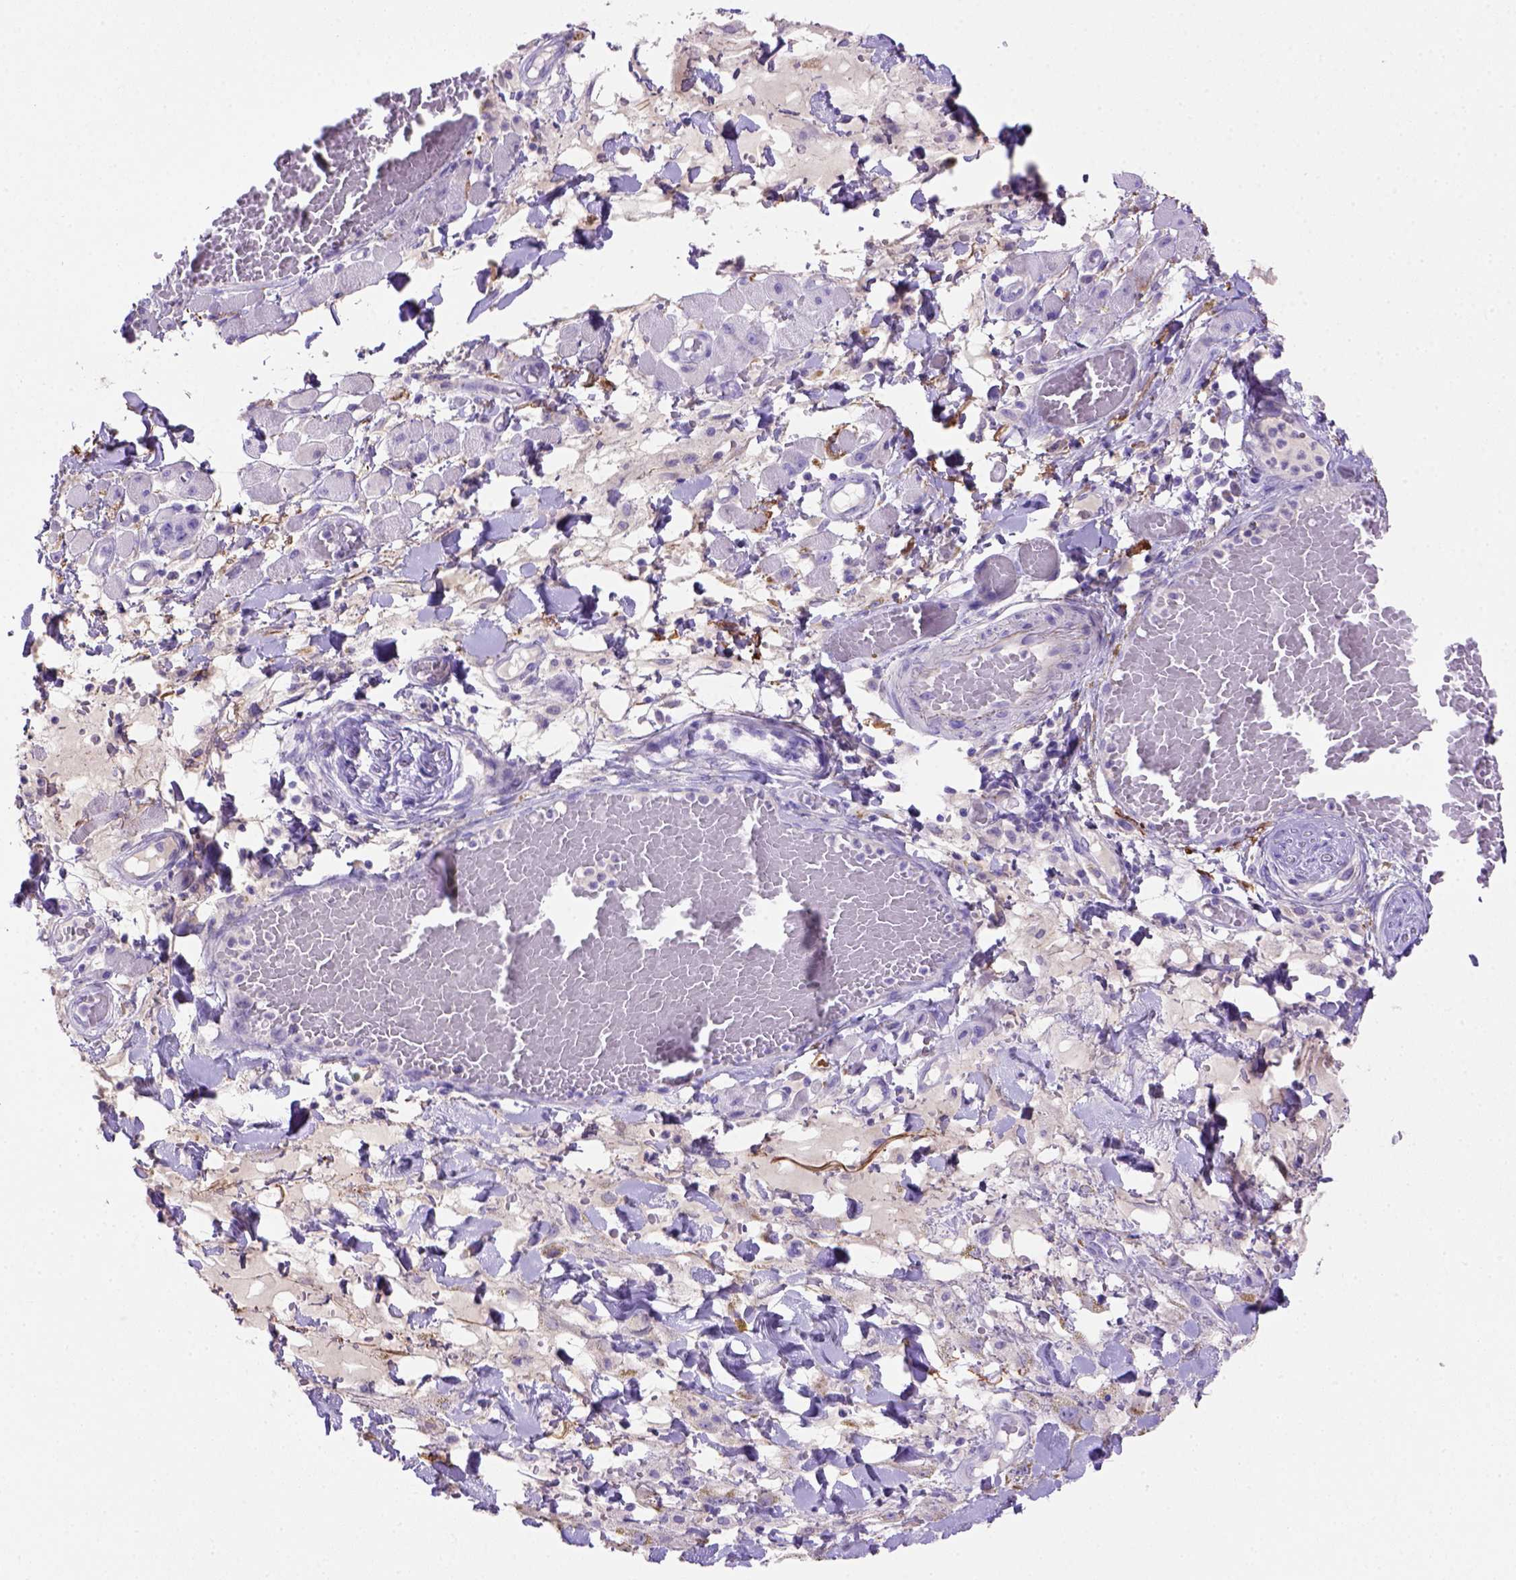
{"staining": {"intensity": "negative", "quantity": "none", "location": "none"}, "tissue": "melanoma", "cell_type": "Tumor cells", "image_type": "cancer", "snomed": [{"axis": "morphology", "description": "Malignant melanoma, NOS"}, {"axis": "topography", "description": "Skin"}], "caption": "Immunohistochemistry (IHC) micrograph of neoplastic tissue: malignant melanoma stained with DAB (3,3'-diaminobenzidine) shows no significant protein staining in tumor cells. Brightfield microscopy of immunohistochemistry (IHC) stained with DAB (3,3'-diaminobenzidine) (brown) and hematoxylin (blue), captured at high magnification.", "gene": "SIRPD", "patient": {"sex": "female", "age": 91}}